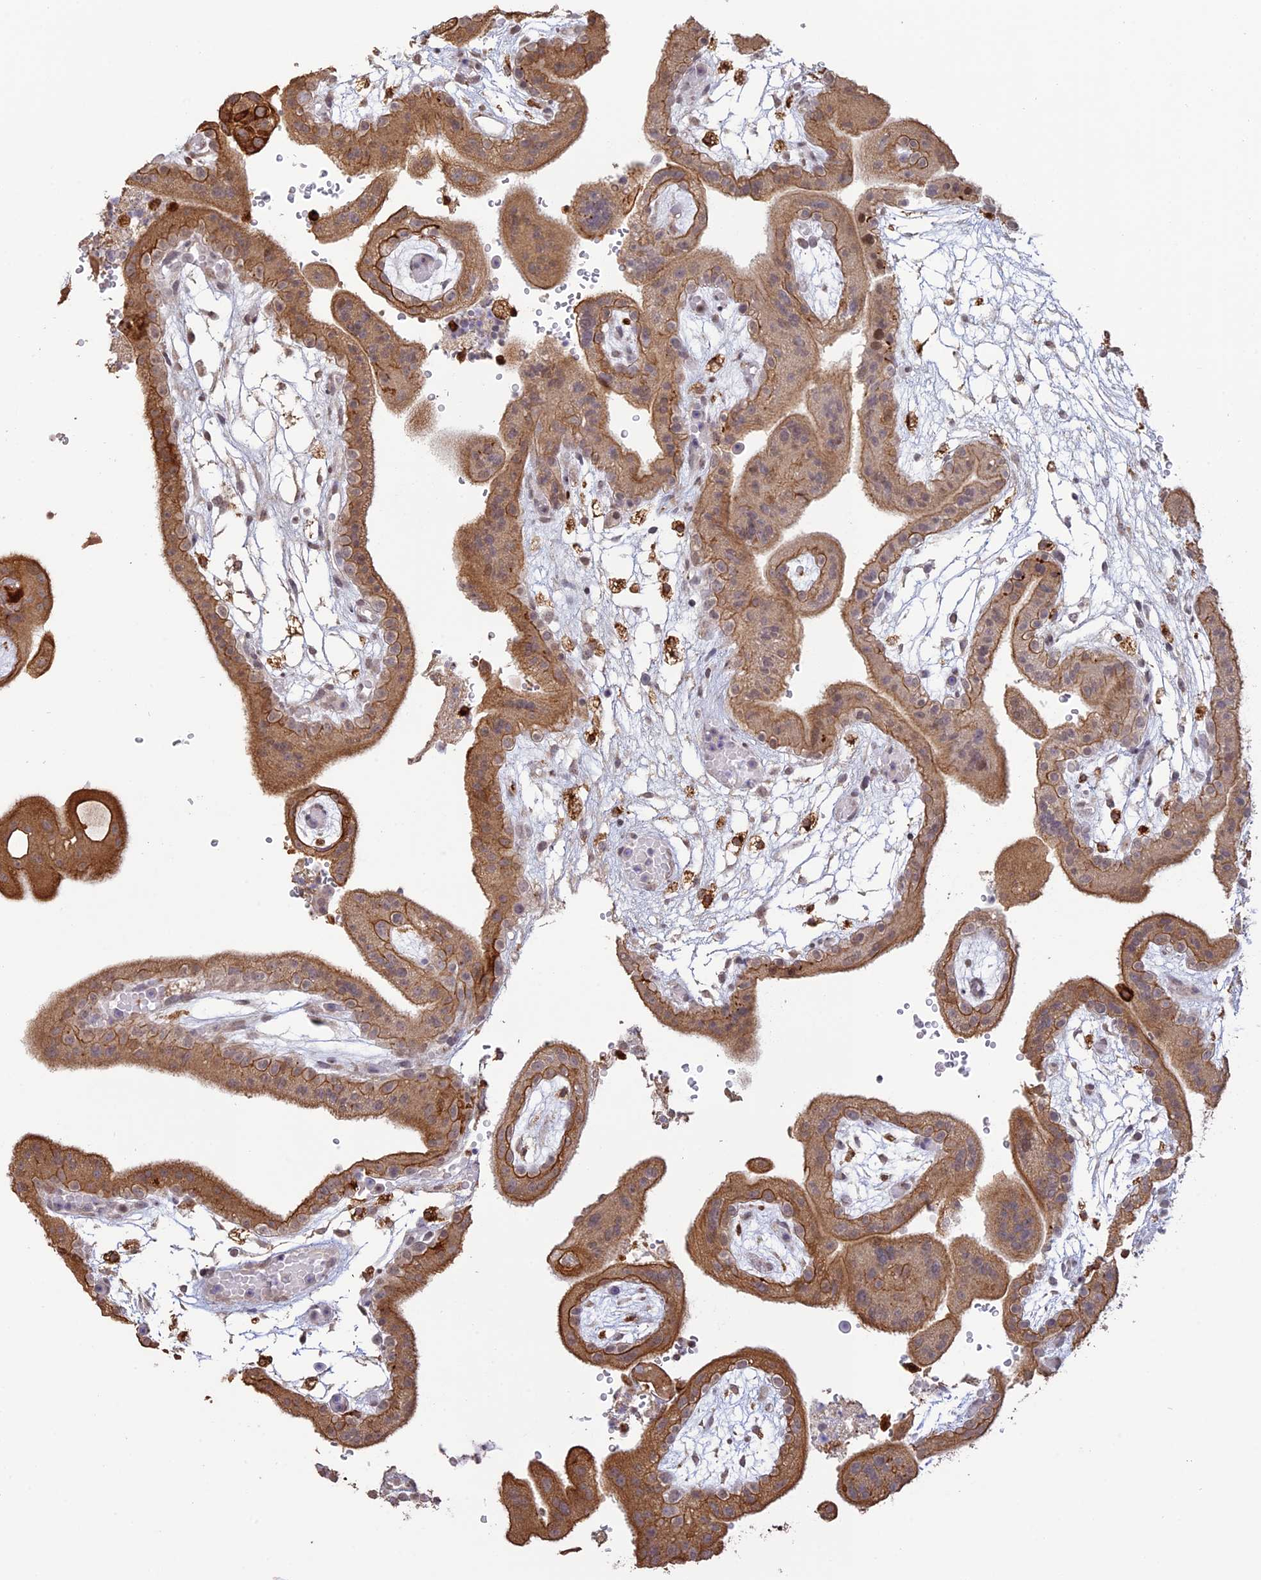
{"staining": {"intensity": "moderate", "quantity": ">75%", "location": "cytoplasmic/membranous"}, "tissue": "placenta", "cell_type": "Trophoblastic cells", "image_type": "normal", "snomed": [{"axis": "morphology", "description": "Normal tissue, NOS"}, {"axis": "topography", "description": "Placenta"}], "caption": "IHC micrograph of benign placenta: placenta stained using immunohistochemistry (IHC) reveals medium levels of moderate protein expression localized specifically in the cytoplasmic/membranous of trophoblastic cells, appearing as a cytoplasmic/membranous brown color.", "gene": "APOBR", "patient": {"sex": "female", "age": 18}}